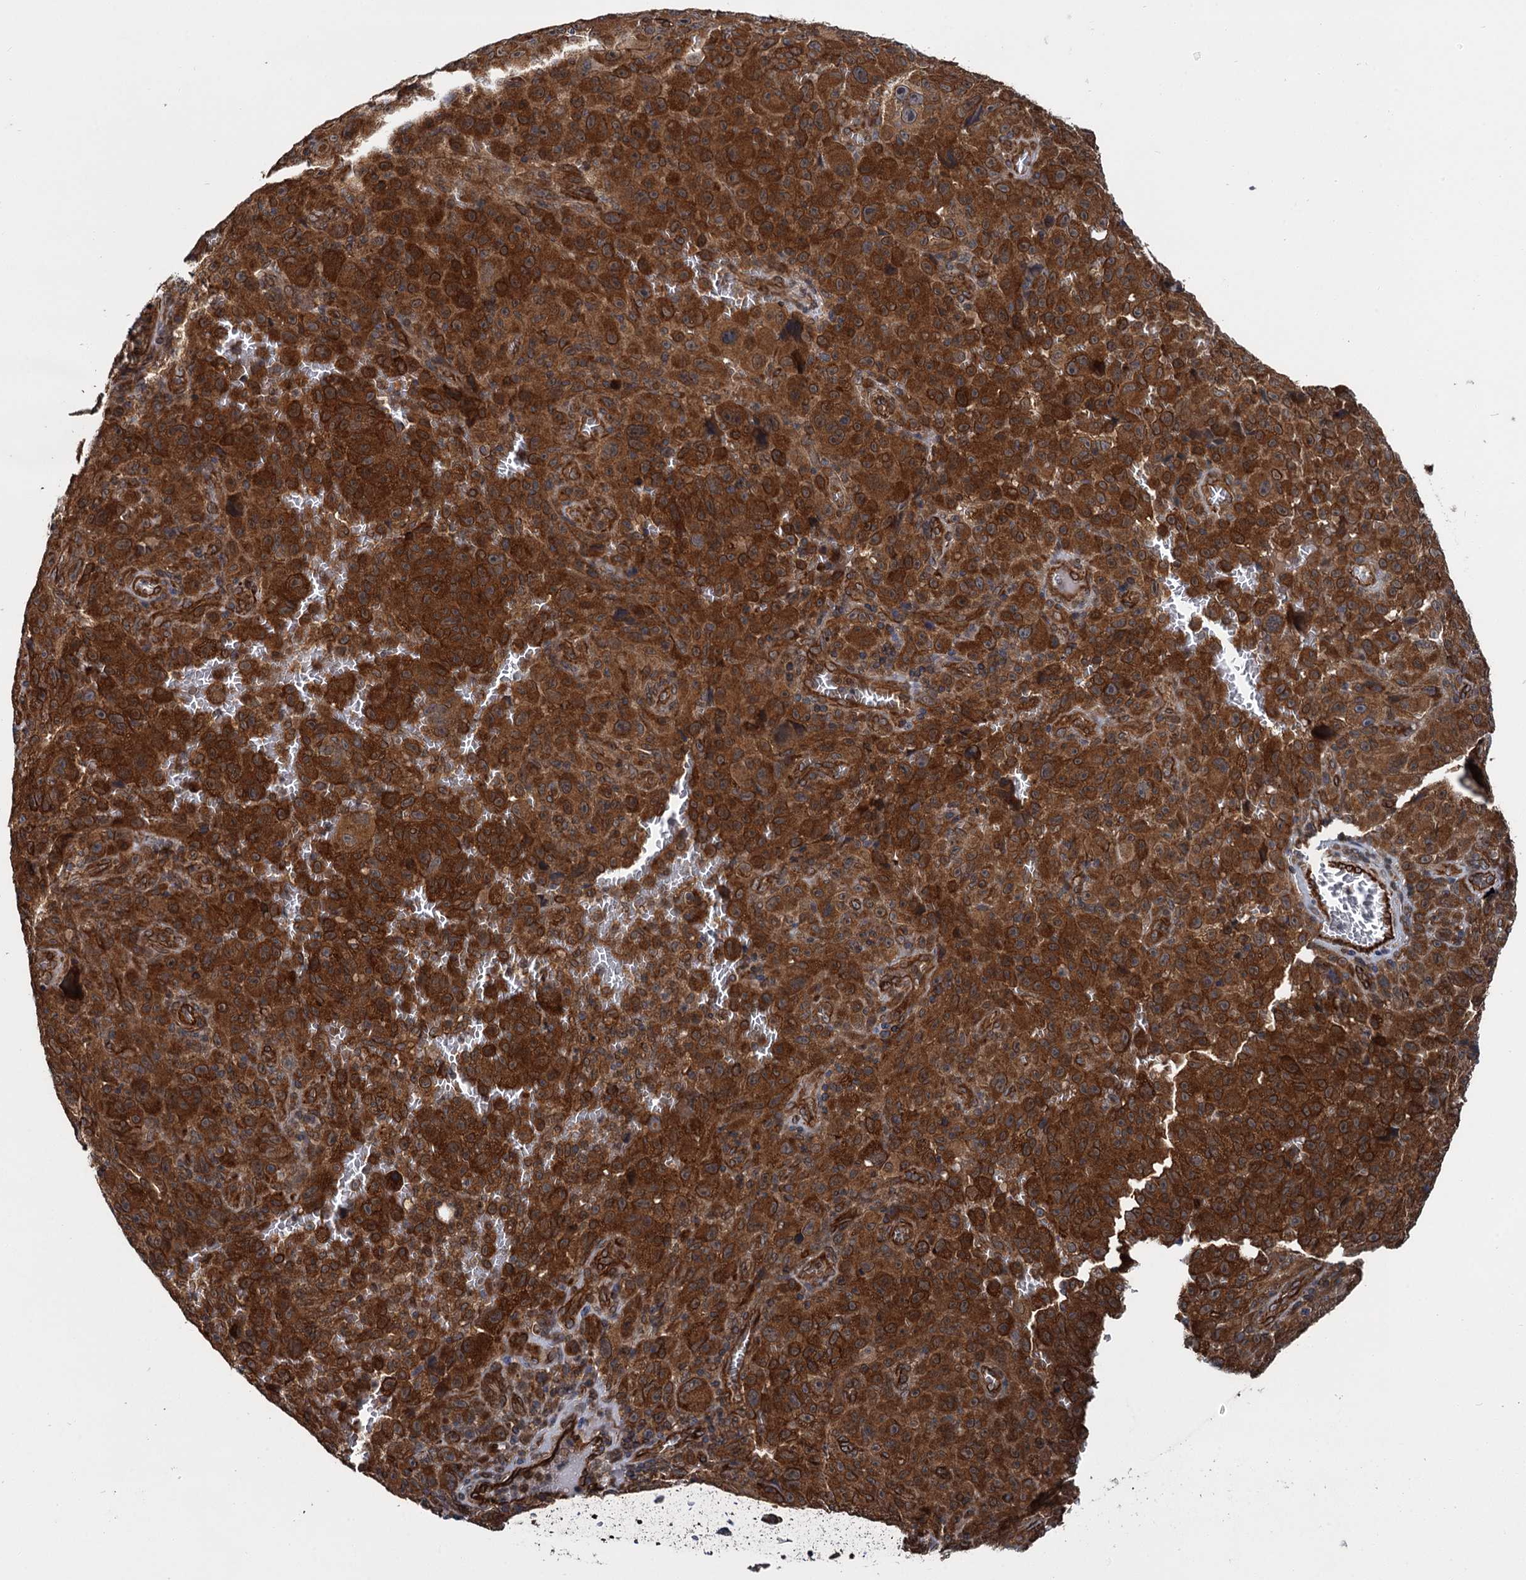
{"staining": {"intensity": "strong", "quantity": ">75%", "location": "cytoplasmic/membranous"}, "tissue": "melanoma", "cell_type": "Tumor cells", "image_type": "cancer", "snomed": [{"axis": "morphology", "description": "Malignant melanoma, NOS"}, {"axis": "topography", "description": "Skin"}], "caption": "Protein expression analysis of melanoma exhibits strong cytoplasmic/membranous positivity in about >75% of tumor cells.", "gene": "ZFYVE19", "patient": {"sex": "female", "age": 82}}